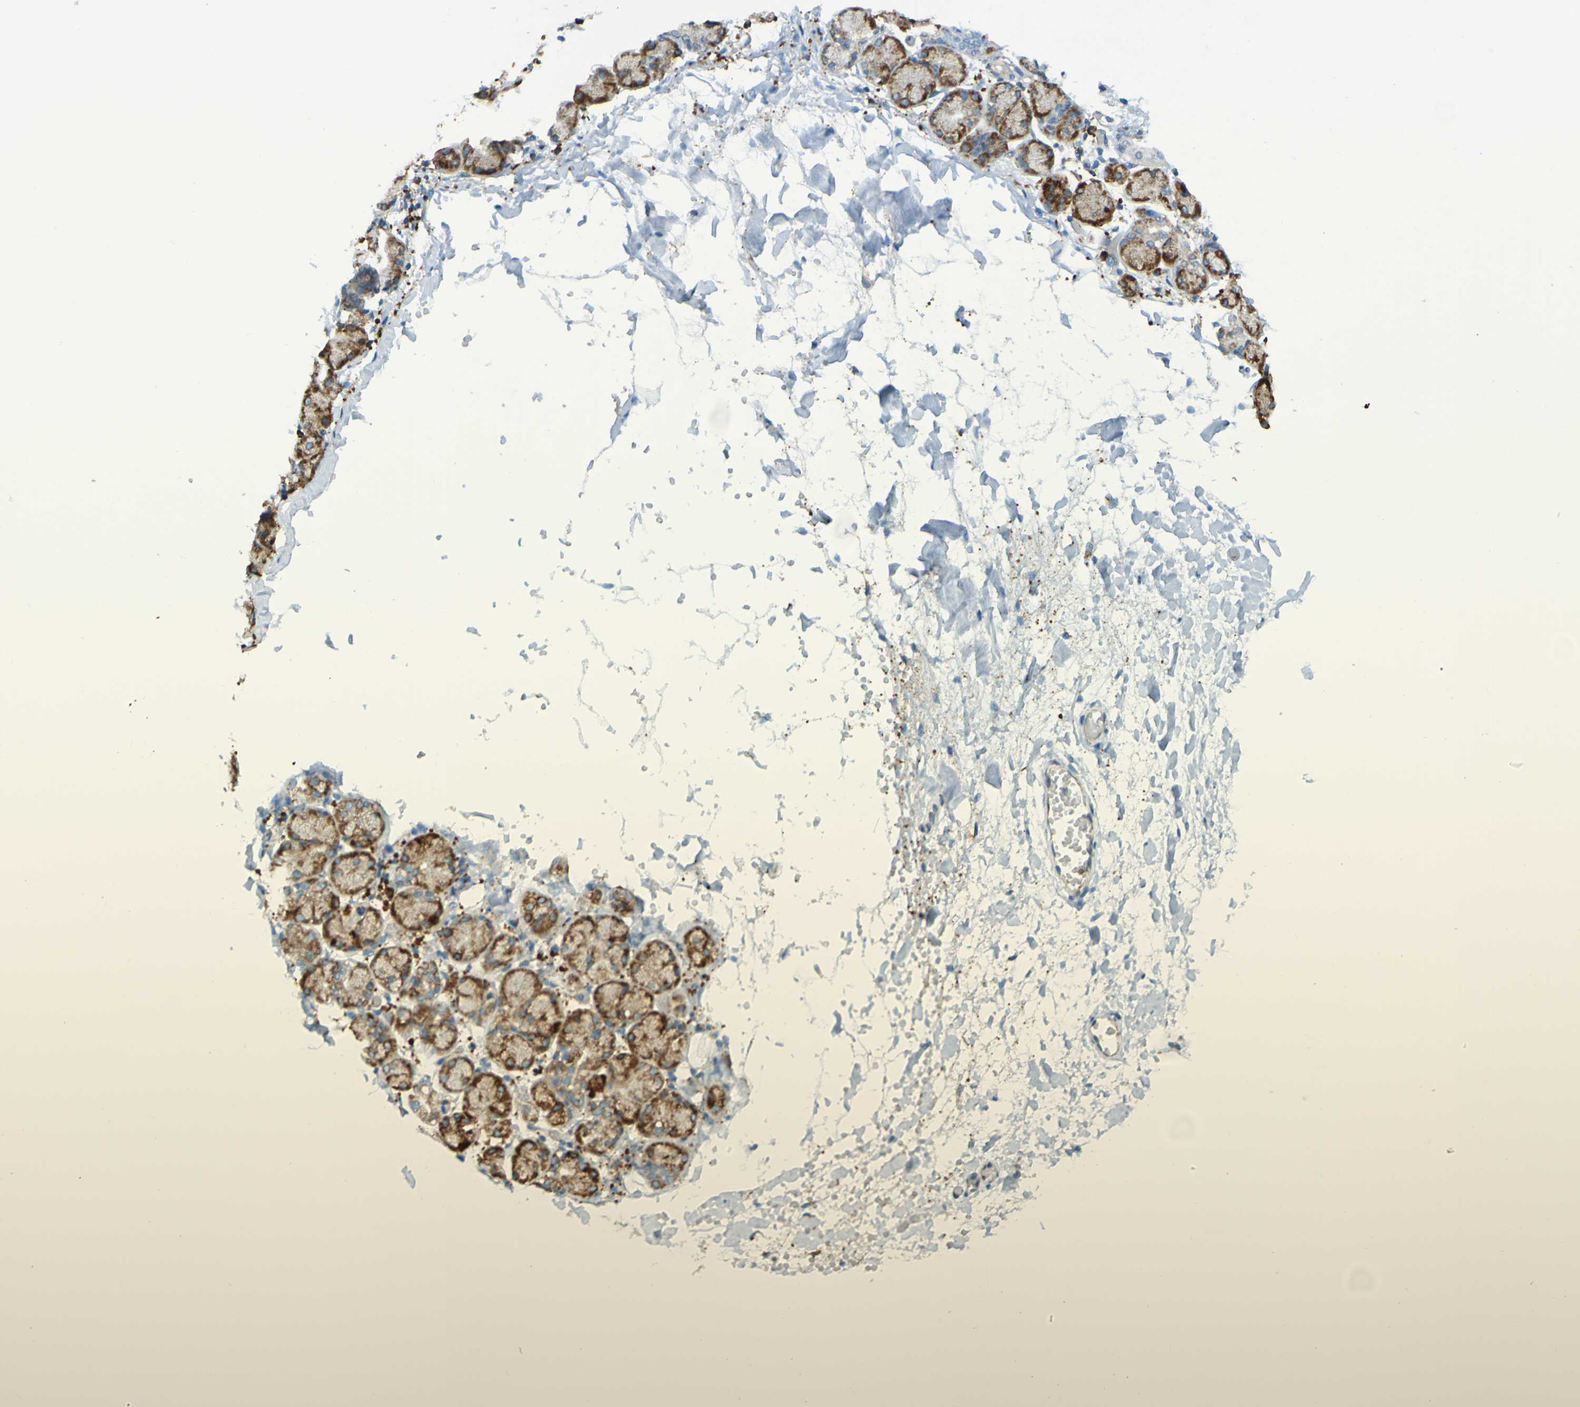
{"staining": {"intensity": "weak", "quantity": ">75%", "location": "cytoplasmic/membranous"}, "tissue": "salivary gland", "cell_type": "Glandular cells", "image_type": "normal", "snomed": [{"axis": "morphology", "description": "Normal tissue, NOS"}, {"axis": "topography", "description": "Salivary gland"}], "caption": "Benign salivary gland displays weak cytoplasmic/membranous staining in about >75% of glandular cells, visualized by immunohistochemistry.", "gene": "SSR1", "patient": {"sex": "female", "age": 24}}